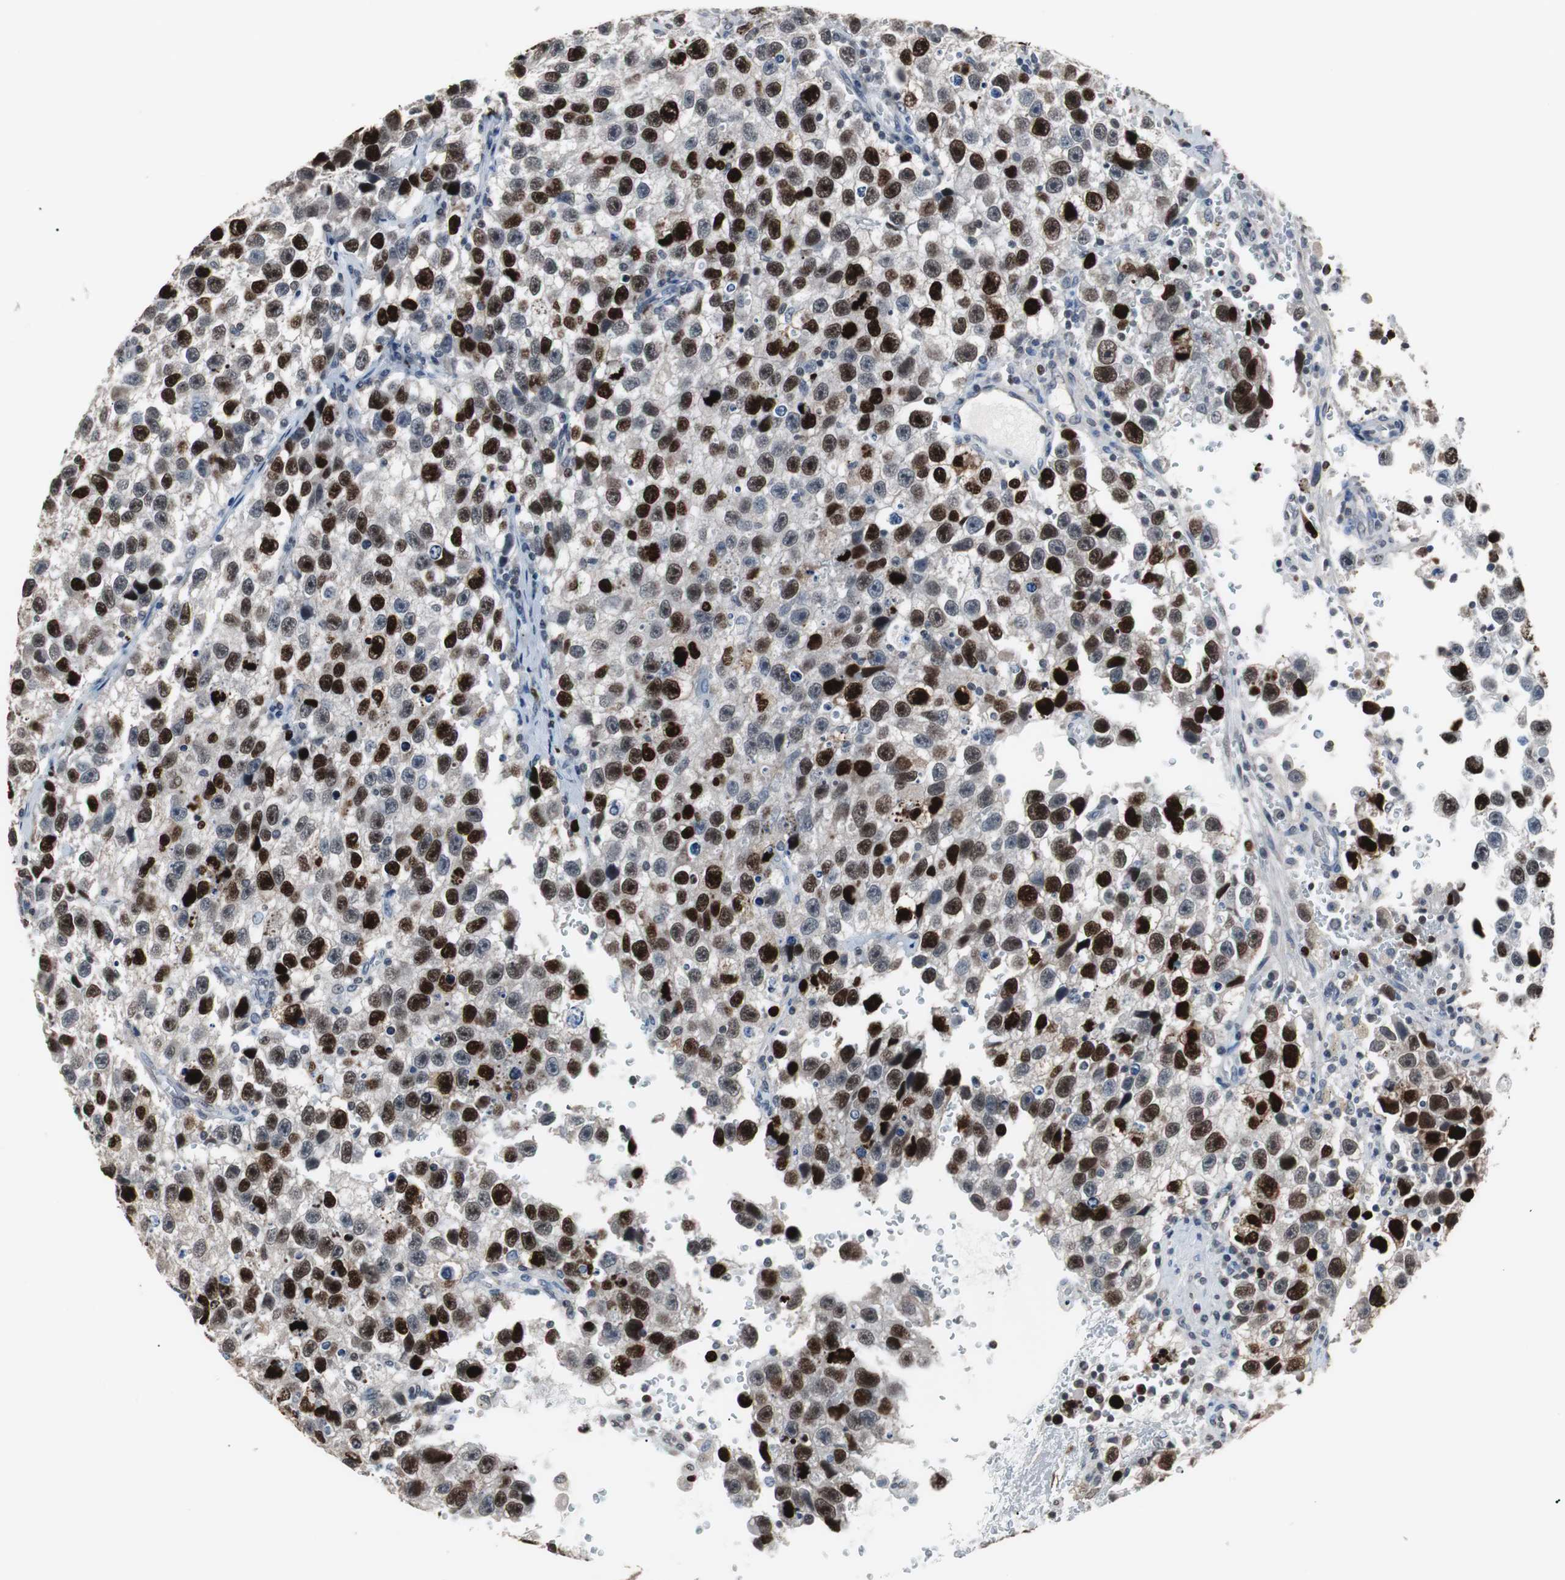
{"staining": {"intensity": "strong", "quantity": ">75%", "location": "nuclear"}, "tissue": "testis cancer", "cell_type": "Tumor cells", "image_type": "cancer", "snomed": [{"axis": "morphology", "description": "Seminoma, NOS"}, {"axis": "topography", "description": "Testis"}], "caption": "Immunohistochemical staining of human testis seminoma exhibits high levels of strong nuclear expression in about >75% of tumor cells.", "gene": "TOP2A", "patient": {"sex": "male", "age": 33}}